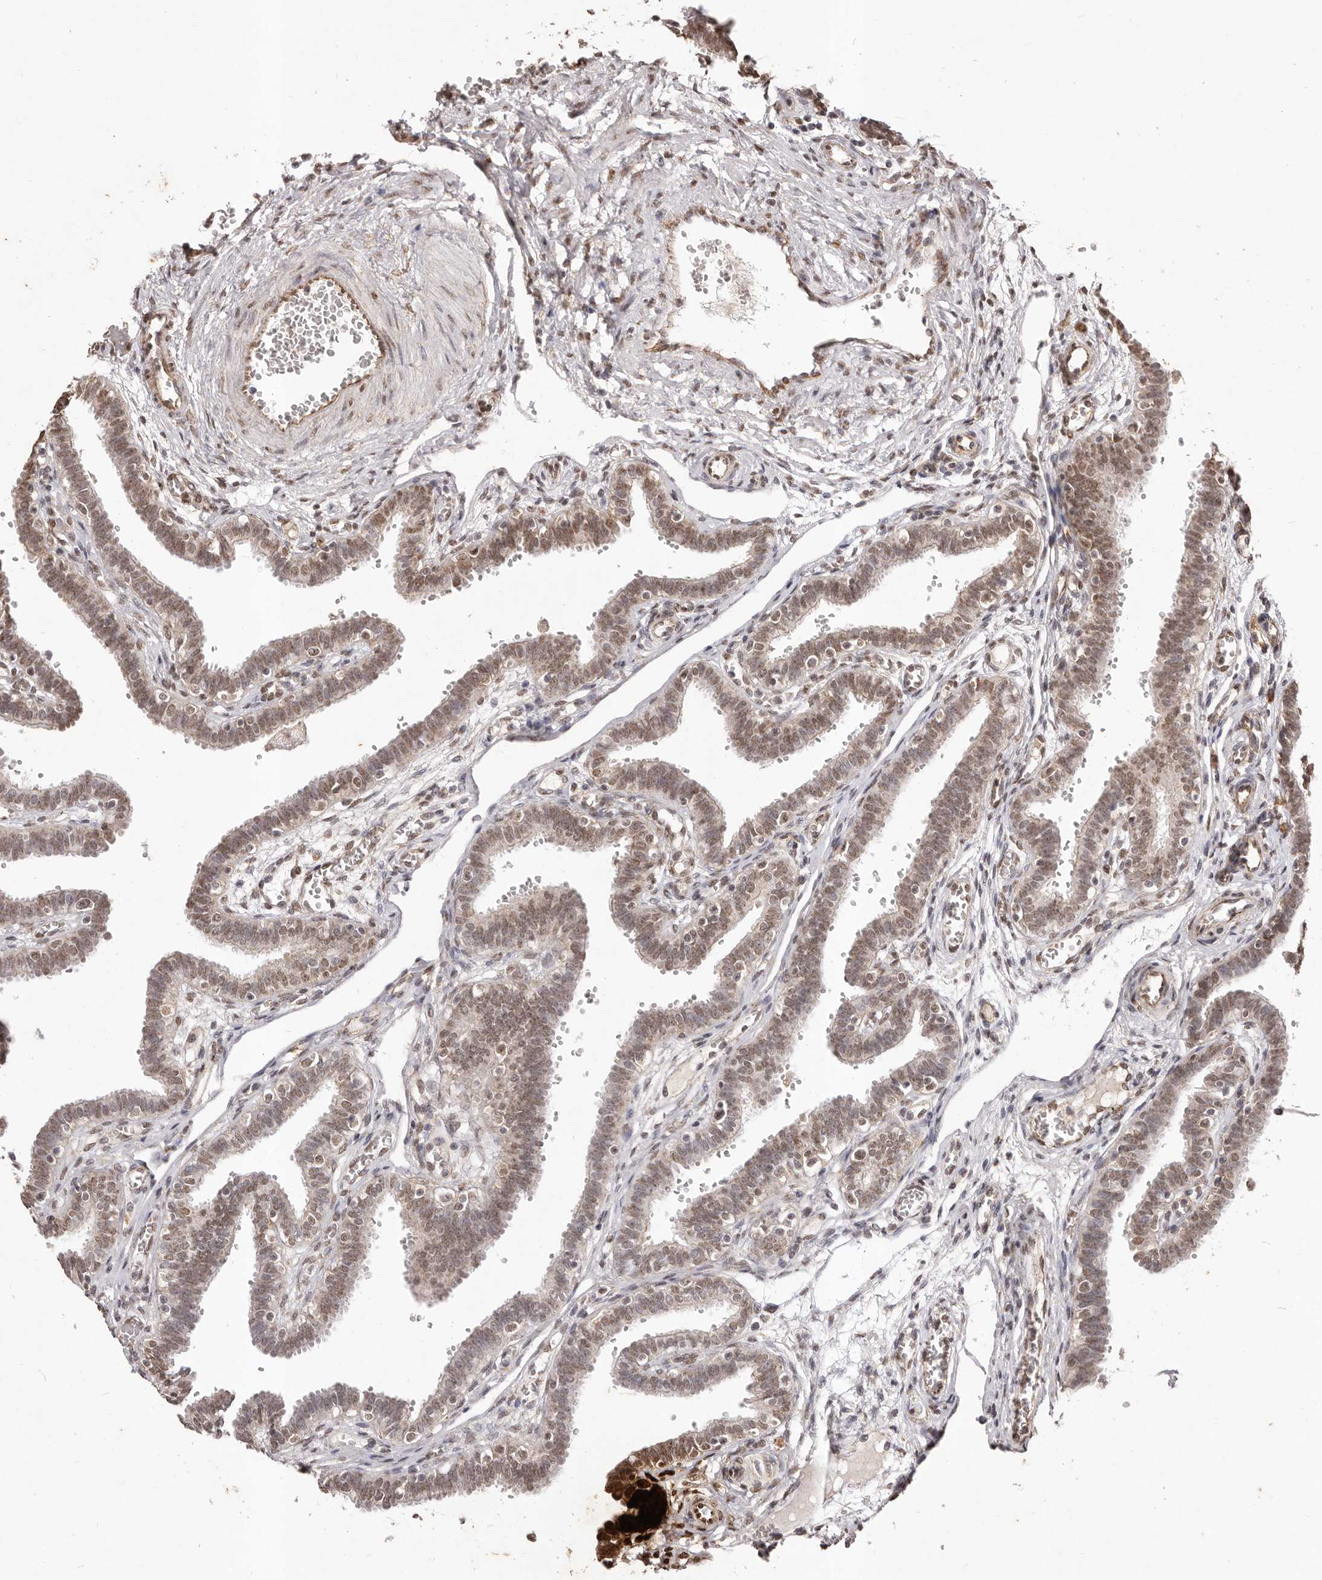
{"staining": {"intensity": "moderate", "quantity": "25%-75%", "location": "nuclear"}, "tissue": "fallopian tube", "cell_type": "Glandular cells", "image_type": "normal", "snomed": [{"axis": "morphology", "description": "Normal tissue, NOS"}, {"axis": "topography", "description": "Fallopian tube"}, {"axis": "topography", "description": "Placenta"}], "caption": "A brown stain labels moderate nuclear staining of a protein in glandular cells of benign human fallopian tube. Using DAB (brown) and hematoxylin (blue) stains, captured at high magnification using brightfield microscopy.", "gene": "RPS6KA5", "patient": {"sex": "female", "age": 32}}